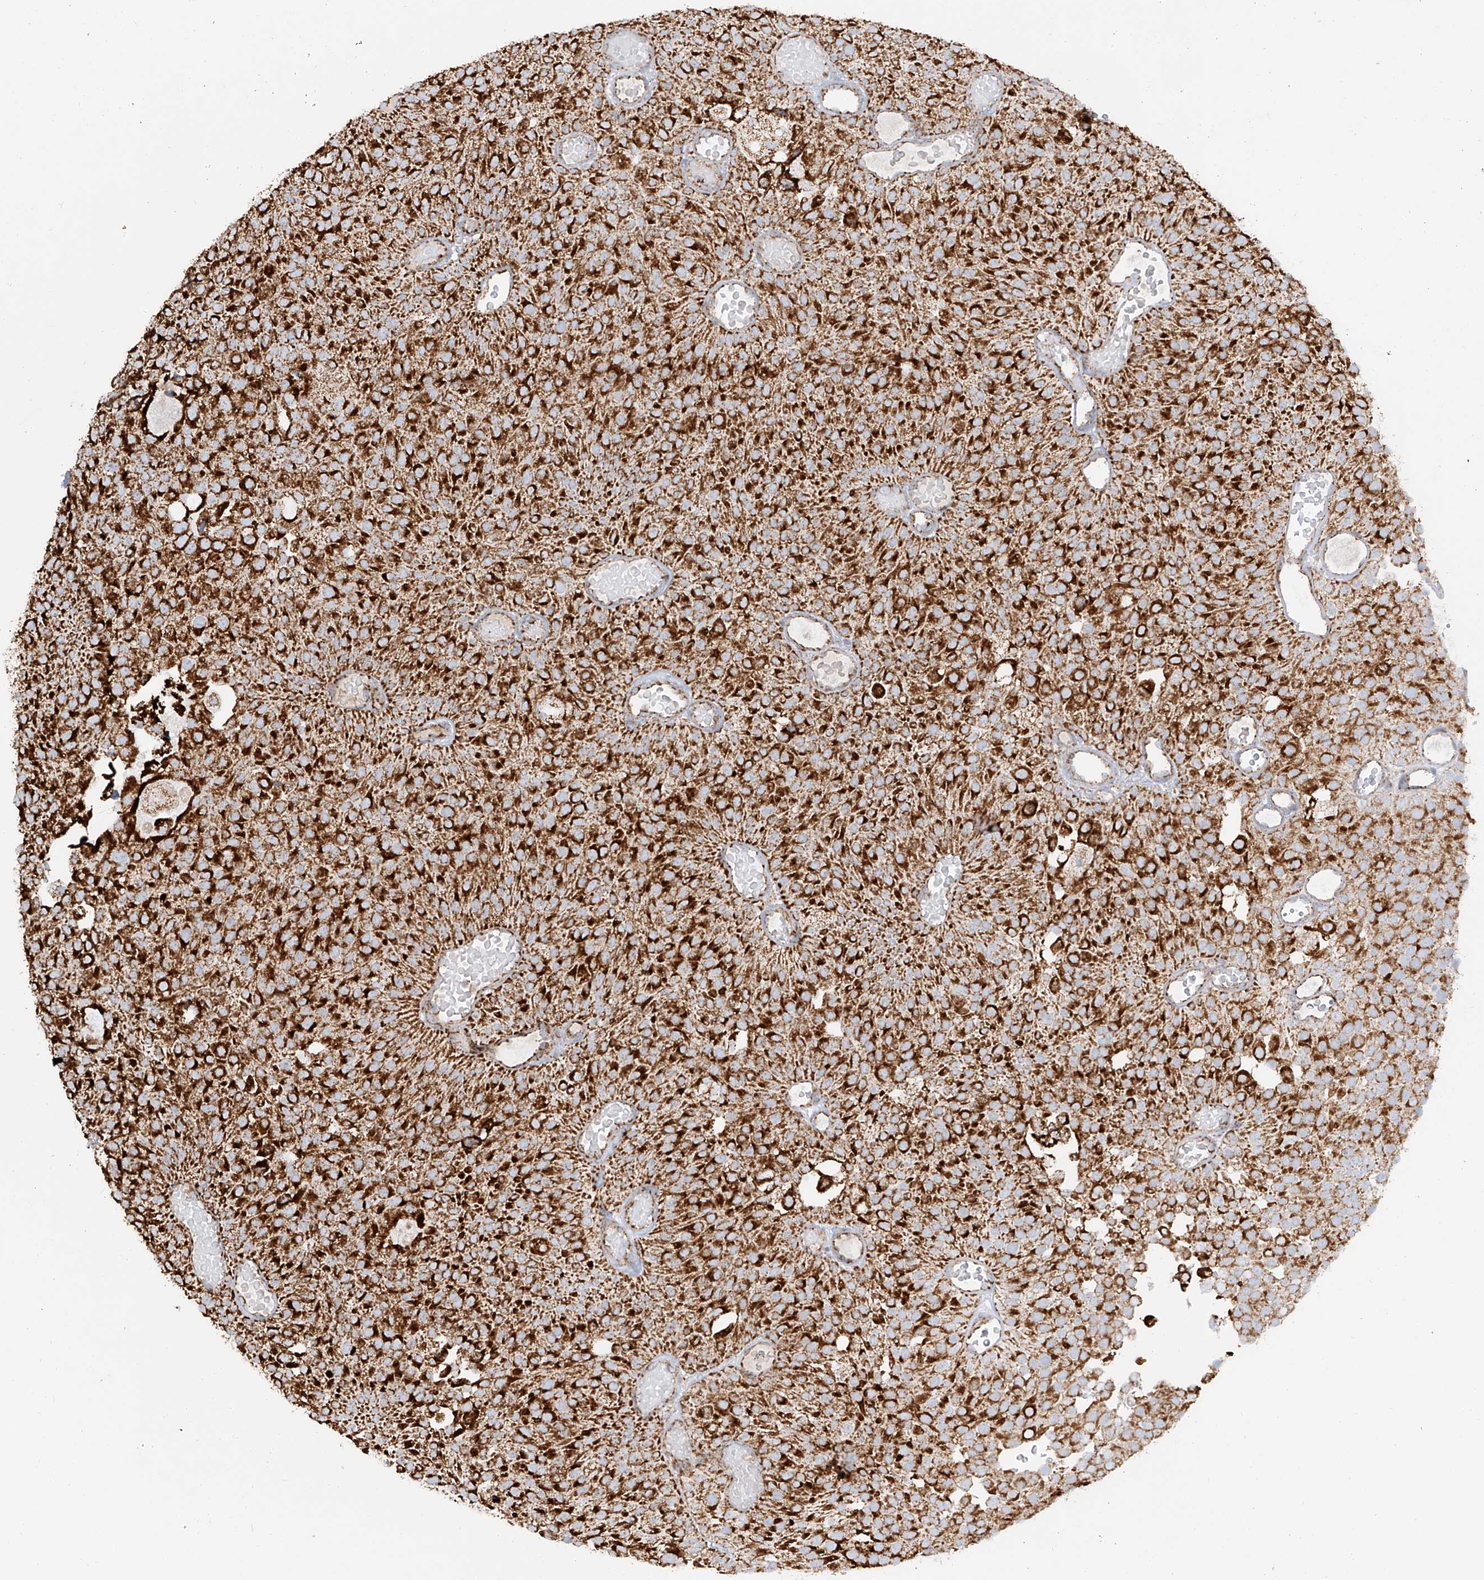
{"staining": {"intensity": "strong", "quantity": ">75%", "location": "cytoplasmic/membranous"}, "tissue": "urothelial cancer", "cell_type": "Tumor cells", "image_type": "cancer", "snomed": [{"axis": "morphology", "description": "Urothelial carcinoma, Low grade"}, {"axis": "topography", "description": "Urinary bladder"}], "caption": "IHC (DAB) staining of low-grade urothelial carcinoma shows strong cytoplasmic/membranous protein positivity in about >75% of tumor cells. (Brightfield microscopy of DAB IHC at high magnification).", "gene": "TTC27", "patient": {"sex": "male", "age": 78}}